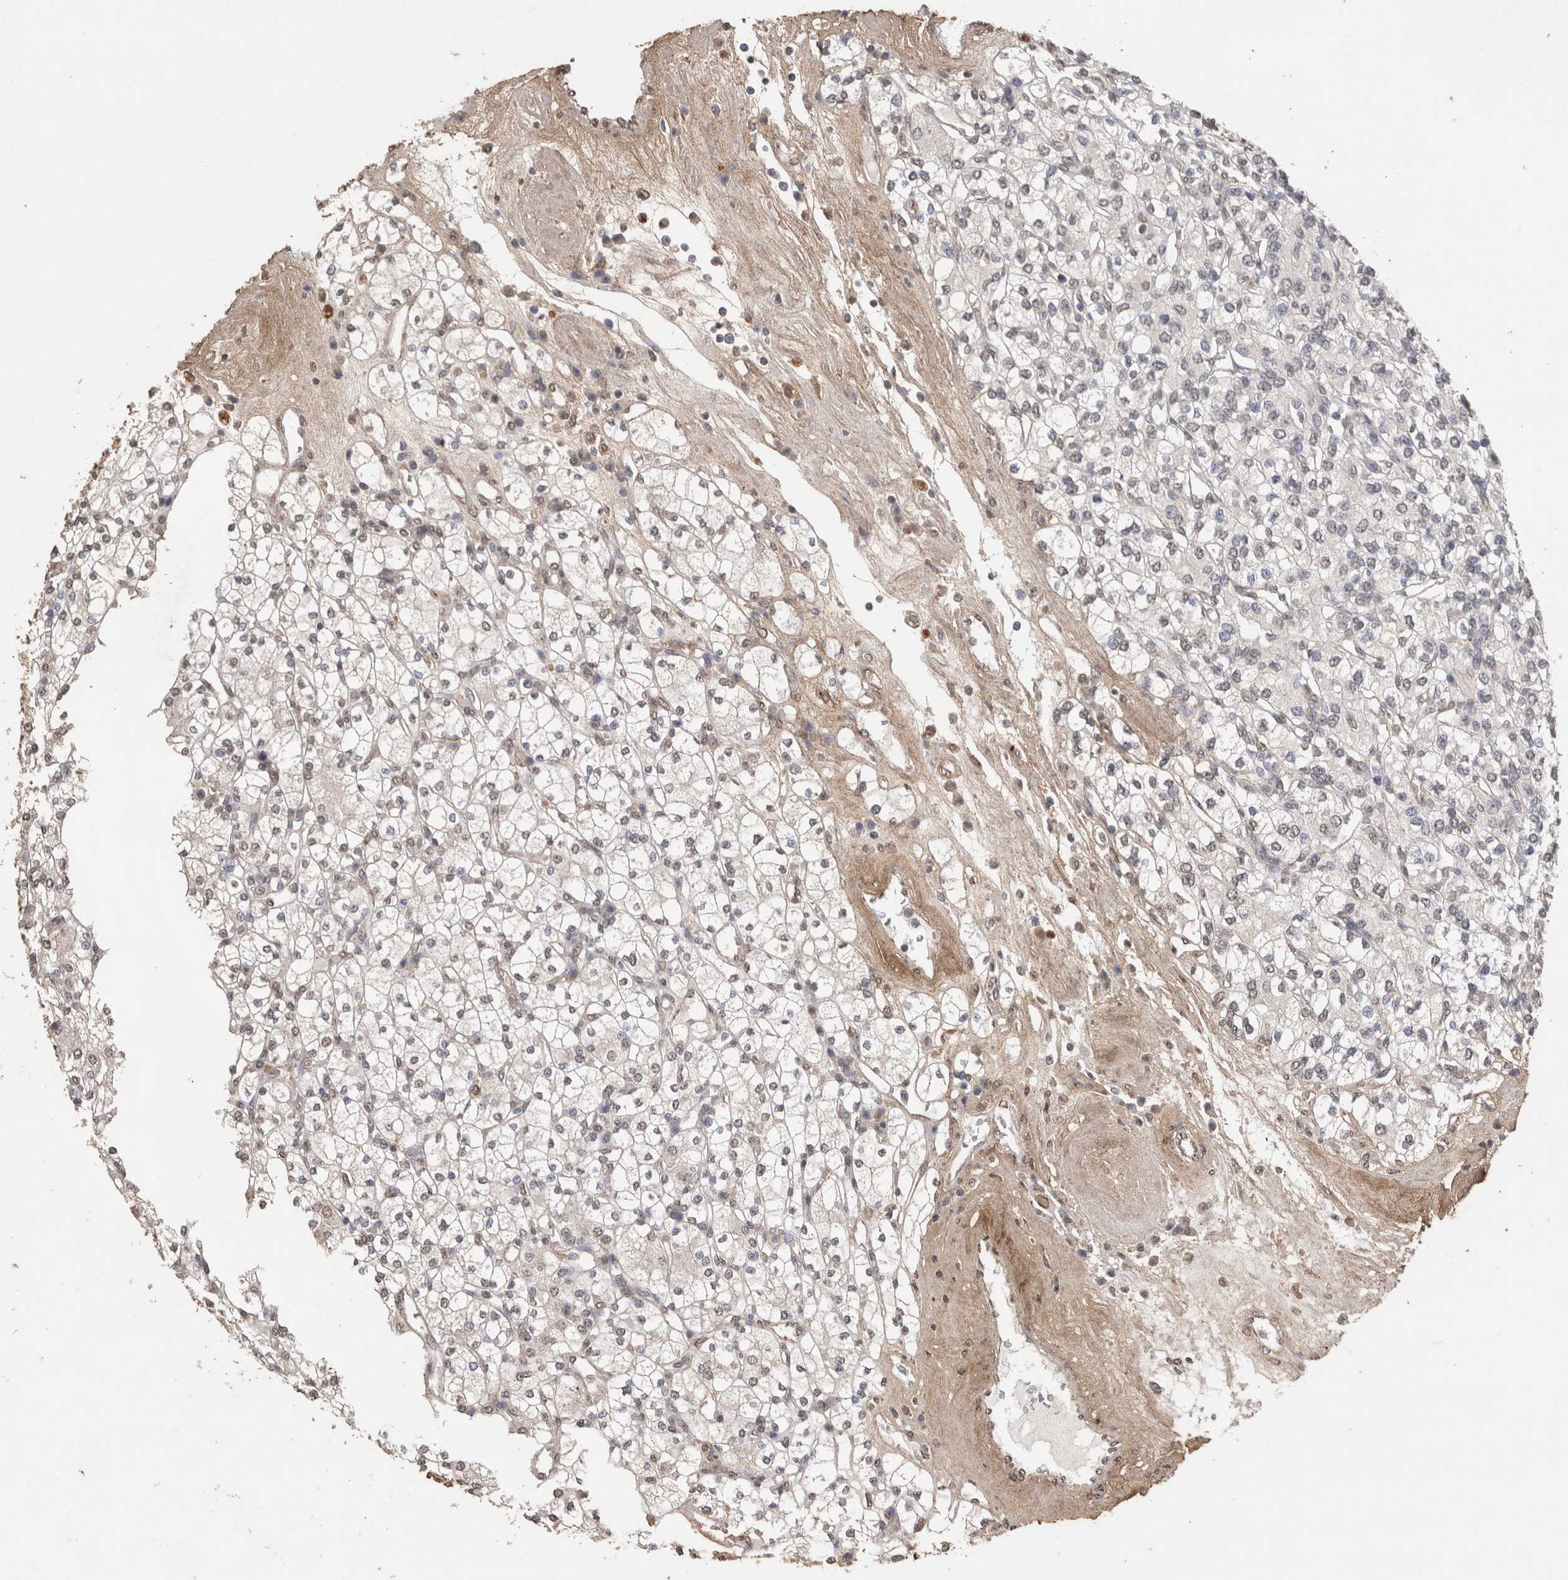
{"staining": {"intensity": "negative", "quantity": "none", "location": "none"}, "tissue": "renal cancer", "cell_type": "Tumor cells", "image_type": "cancer", "snomed": [{"axis": "morphology", "description": "Adenocarcinoma, NOS"}, {"axis": "topography", "description": "Kidney"}], "caption": "The immunohistochemistry (IHC) image has no significant expression in tumor cells of renal adenocarcinoma tissue.", "gene": "C1QTNF5", "patient": {"sex": "male", "age": 77}}